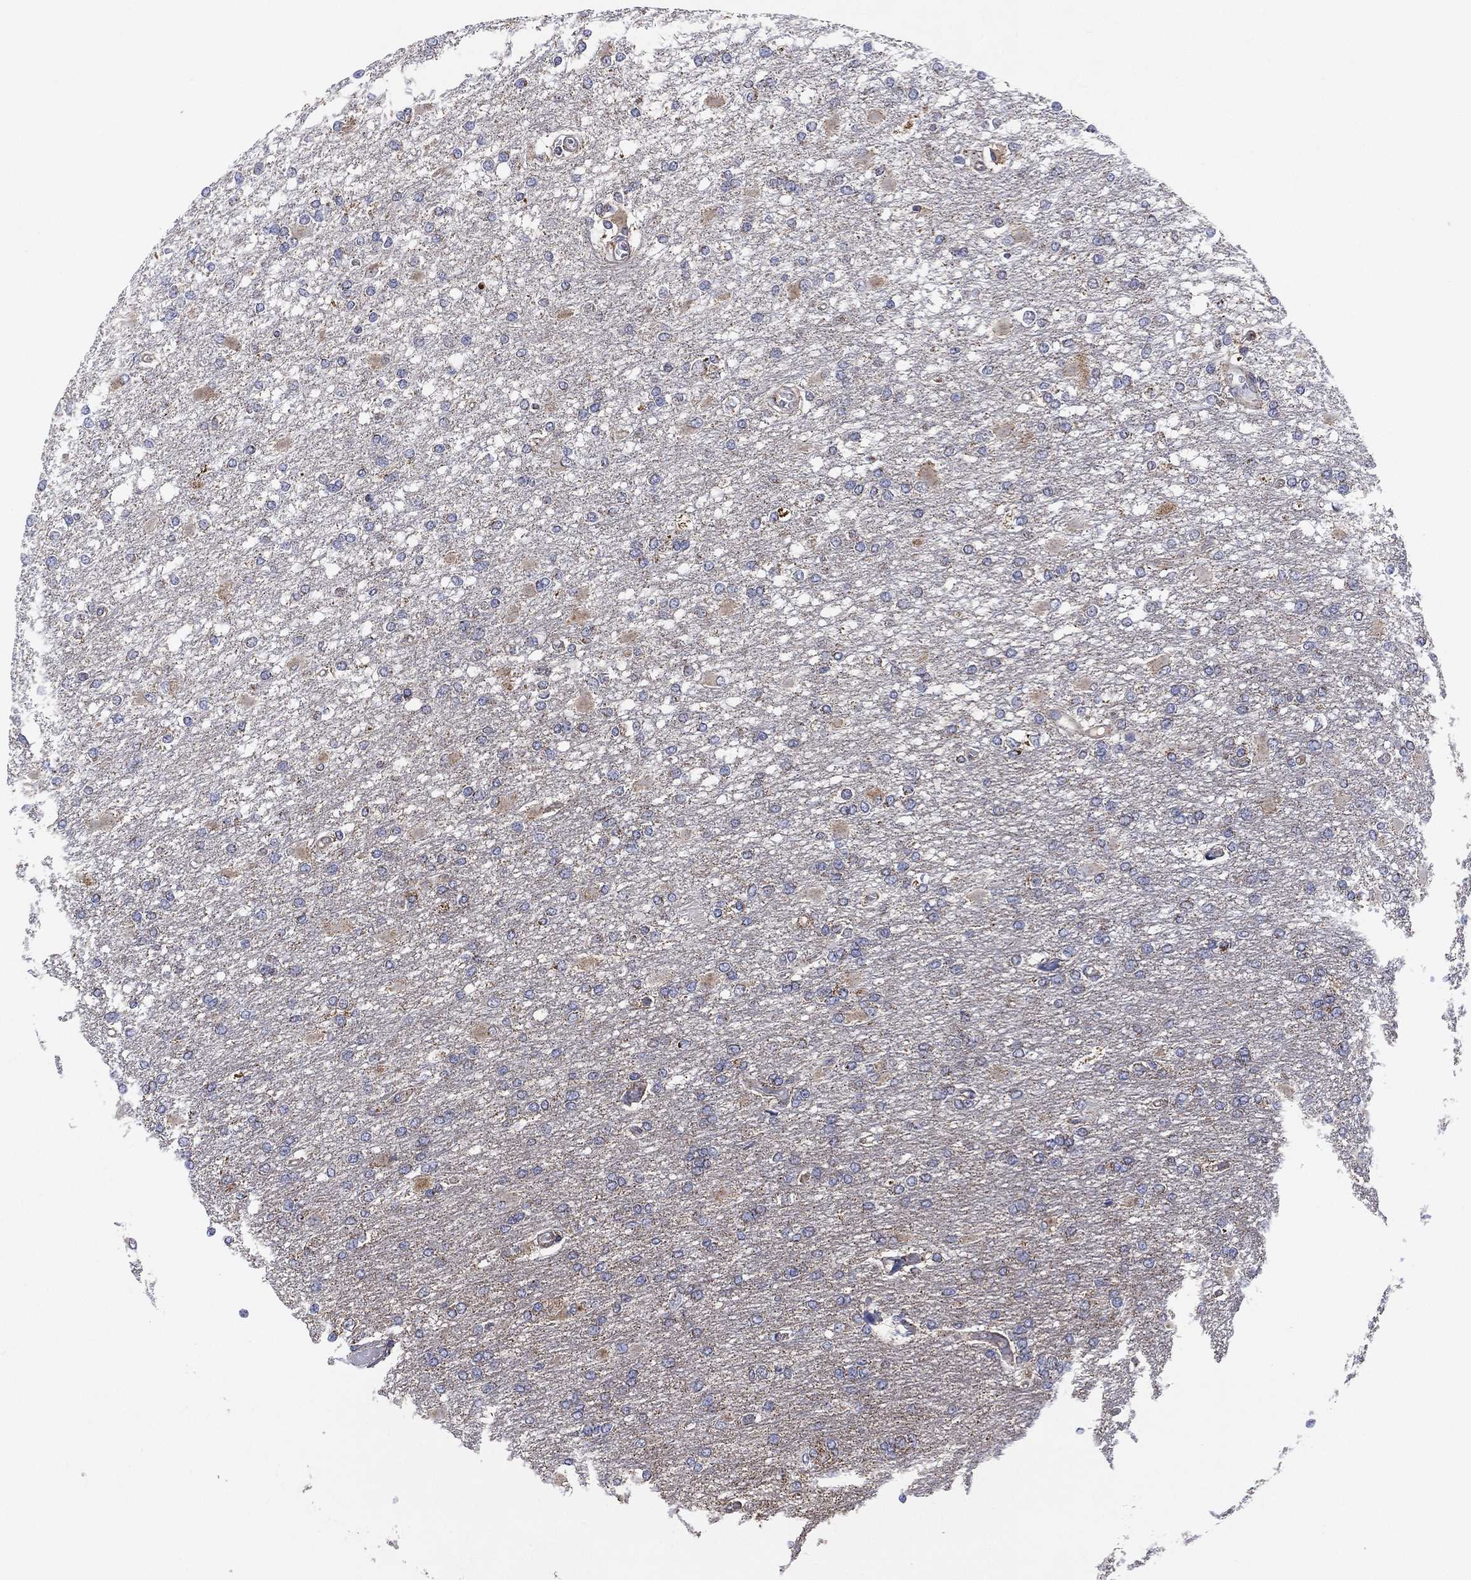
{"staining": {"intensity": "negative", "quantity": "none", "location": "none"}, "tissue": "glioma", "cell_type": "Tumor cells", "image_type": "cancer", "snomed": [{"axis": "morphology", "description": "Glioma, malignant, High grade"}, {"axis": "topography", "description": "Cerebral cortex"}], "caption": "High-grade glioma (malignant) was stained to show a protein in brown. There is no significant expression in tumor cells.", "gene": "PPP2R5A", "patient": {"sex": "male", "age": 79}}